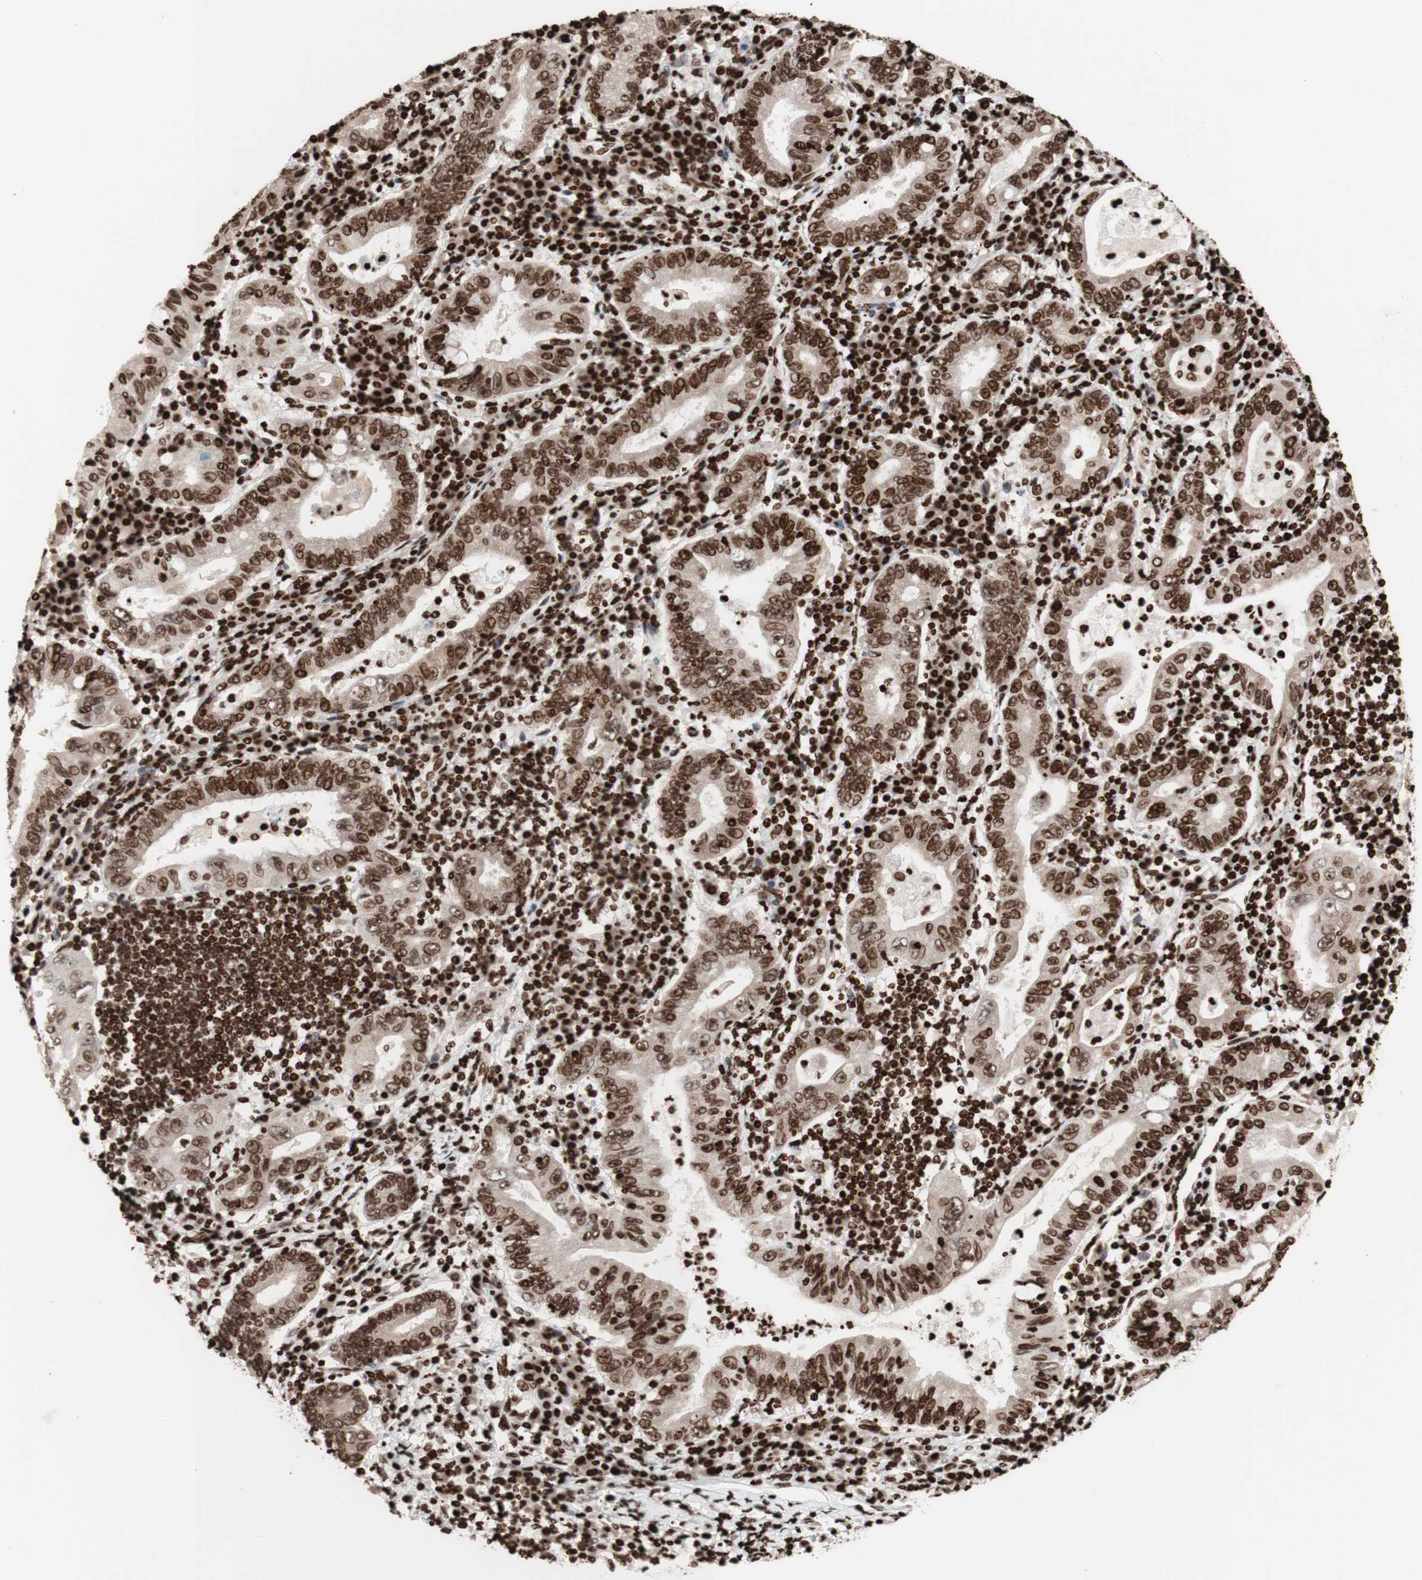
{"staining": {"intensity": "moderate", "quantity": "25%-75%", "location": "nuclear"}, "tissue": "stomach cancer", "cell_type": "Tumor cells", "image_type": "cancer", "snomed": [{"axis": "morphology", "description": "Normal tissue, NOS"}, {"axis": "morphology", "description": "Adenocarcinoma, NOS"}, {"axis": "topography", "description": "Esophagus"}, {"axis": "topography", "description": "Stomach, upper"}, {"axis": "topography", "description": "Peripheral nerve tissue"}], "caption": "IHC of stomach cancer (adenocarcinoma) demonstrates medium levels of moderate nuclear expression in about 25%-75% of tumor cells.", "gene": "NCAPD2", "patient": {"sex": "male", "age": 62}}